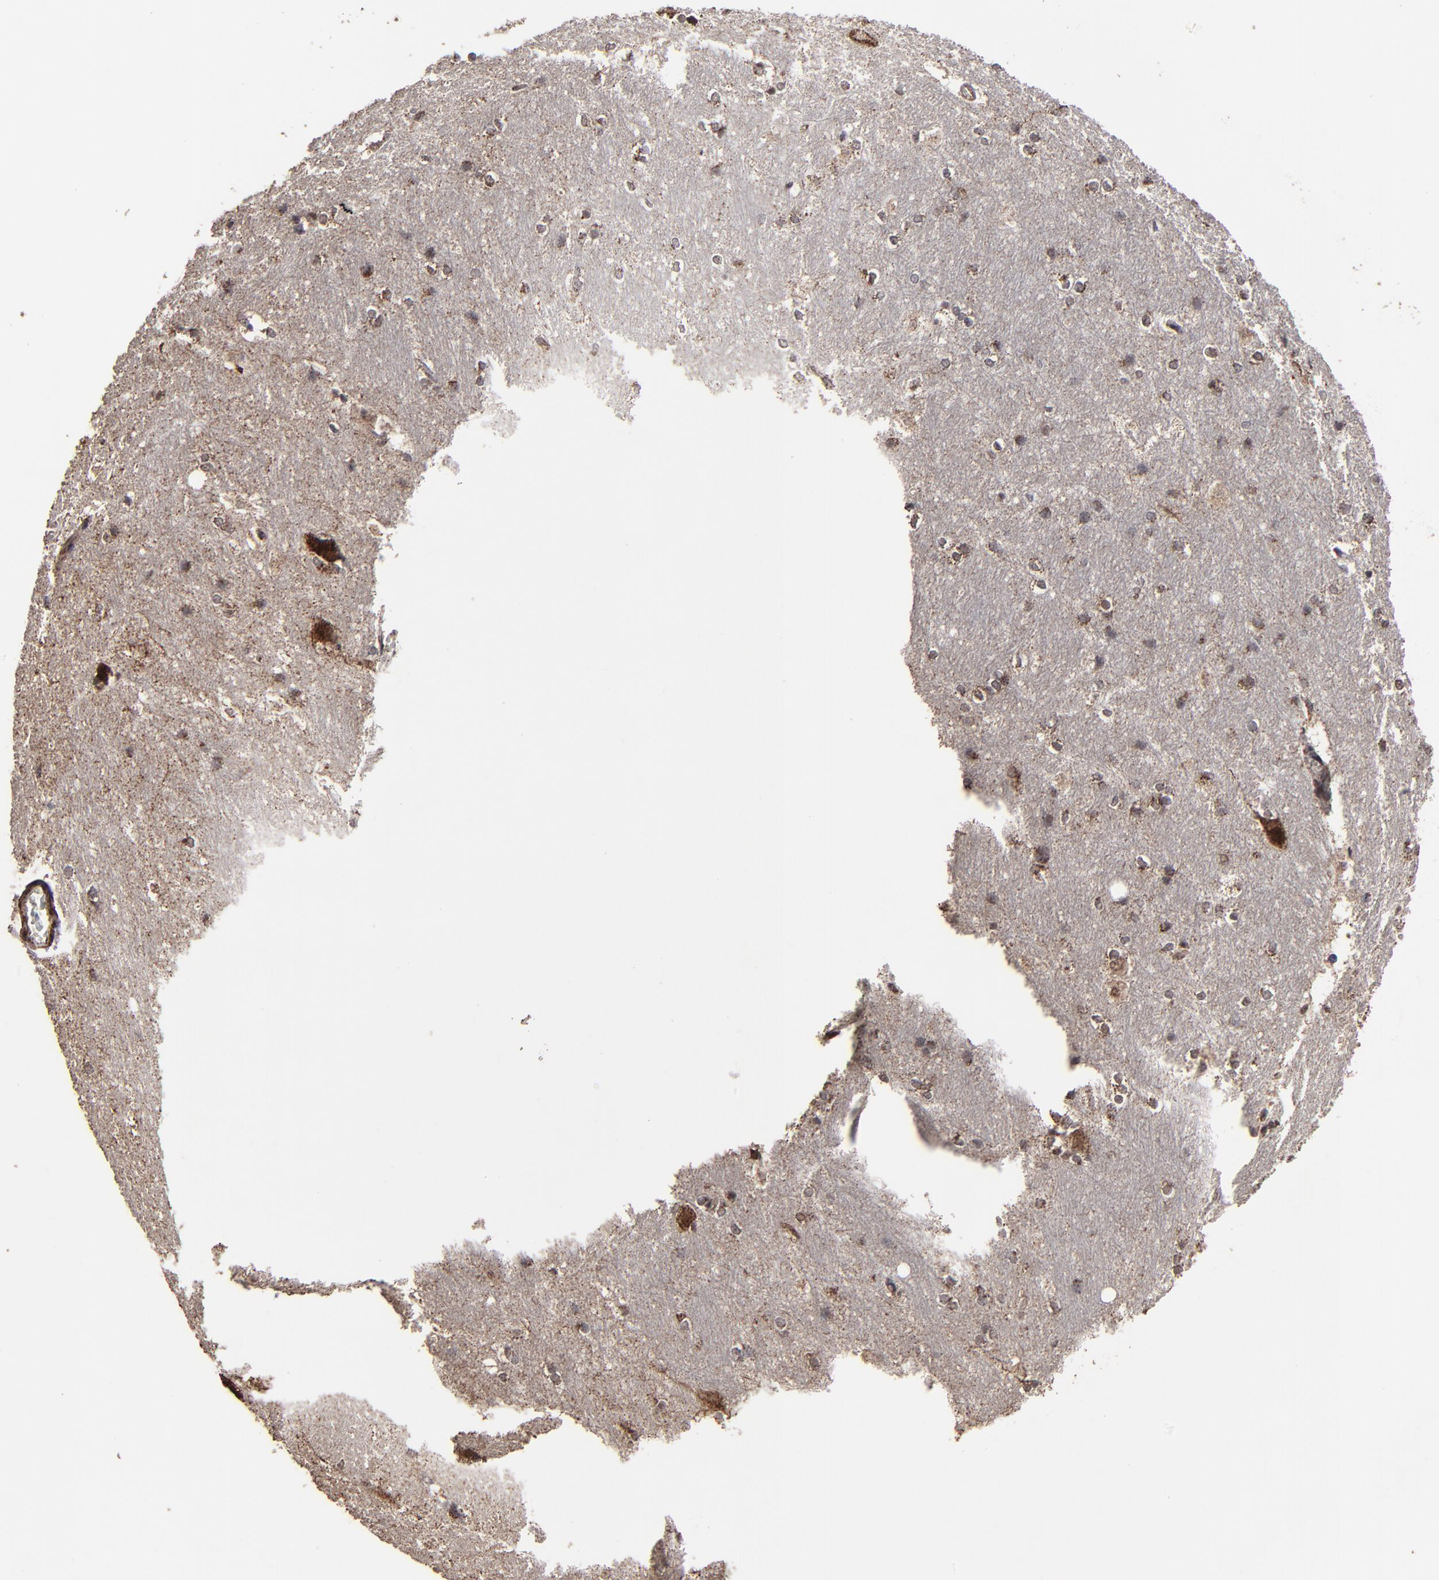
{"staining": {"intensity": "negative", "quantity": "none", "location": "none"}, "tissue": "hippocampus", "cell_type": "Glial cells", "image_type": "normal", "snomed": [{"axis": "morphology", "description": "Normal tissue, NOS"}, {"axis": "topography", "description": "Hippocampus"}], "caption": "DAB (3,3'-diaminobenzidine) immunohistochemical staining of unremarkable human hippocampus exhibits no significant staining in glial cells. The staining was performed using DAB (3,3'-diaminobenzidine) to visualize the protein expression in brown, while the nuclei were stained in blue with hematoxylin (Magnification: 20x).", "gene": "BNIP3", "patient": {"sex": "female", "age": 19}}